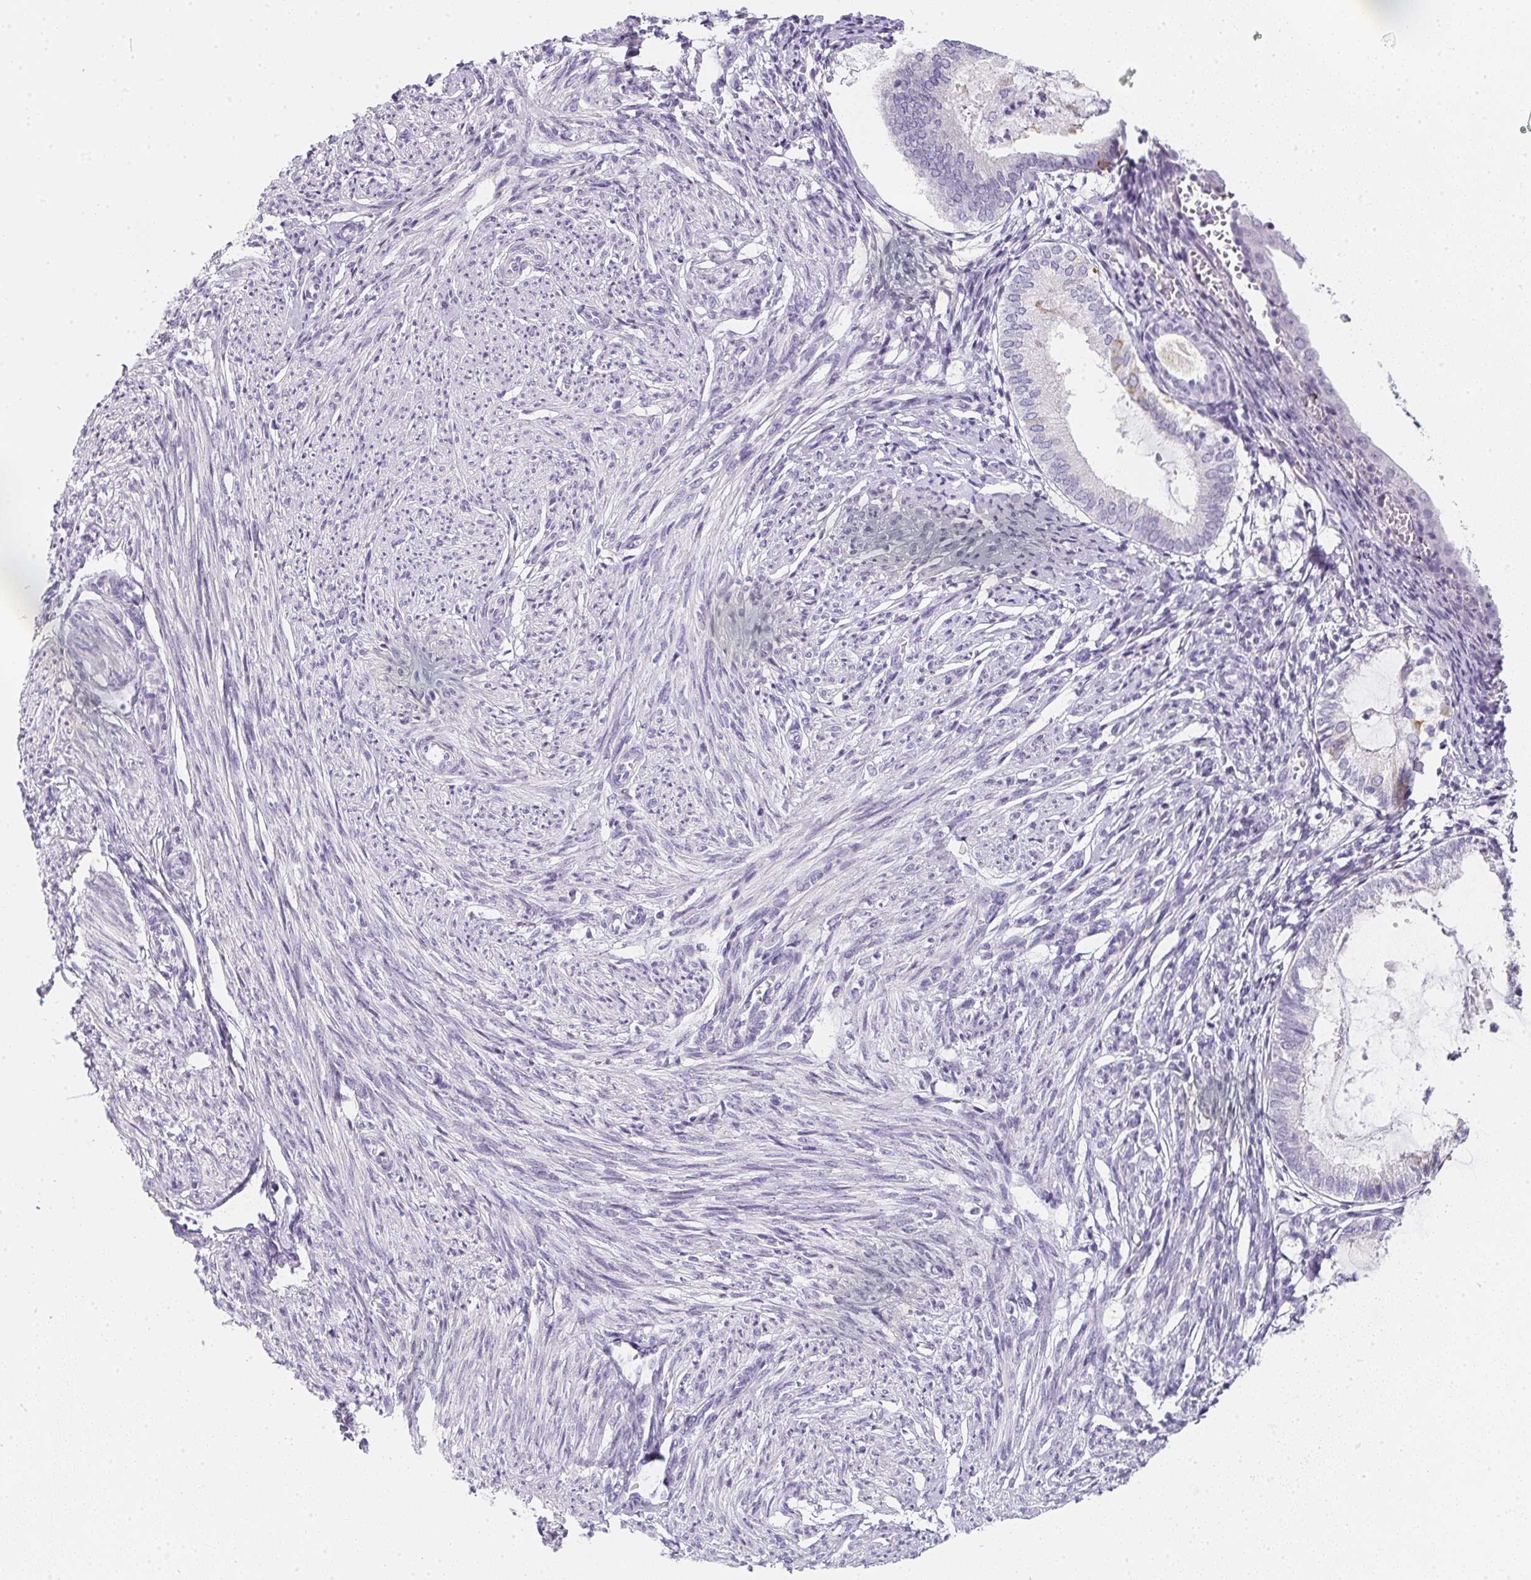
{"staining": {"intensity": "negative", "quantity": "none", "location": "none"}, "tissue": "endometrium", "cell_type": "Cells in endometrial stroma", "image_type": "normal", "snomed": [{"axis": "morphology", "description": "Normal tissue, NOS"}, {"axis": "topography", "description": "Endometrium"}], "caption": "An IHC image of normal endometrium is shown. There is no staining in cells in endometrial stroma of endometrium.", "gene": "MAP1A", "patient": {"sex": "female", "age": 50}}